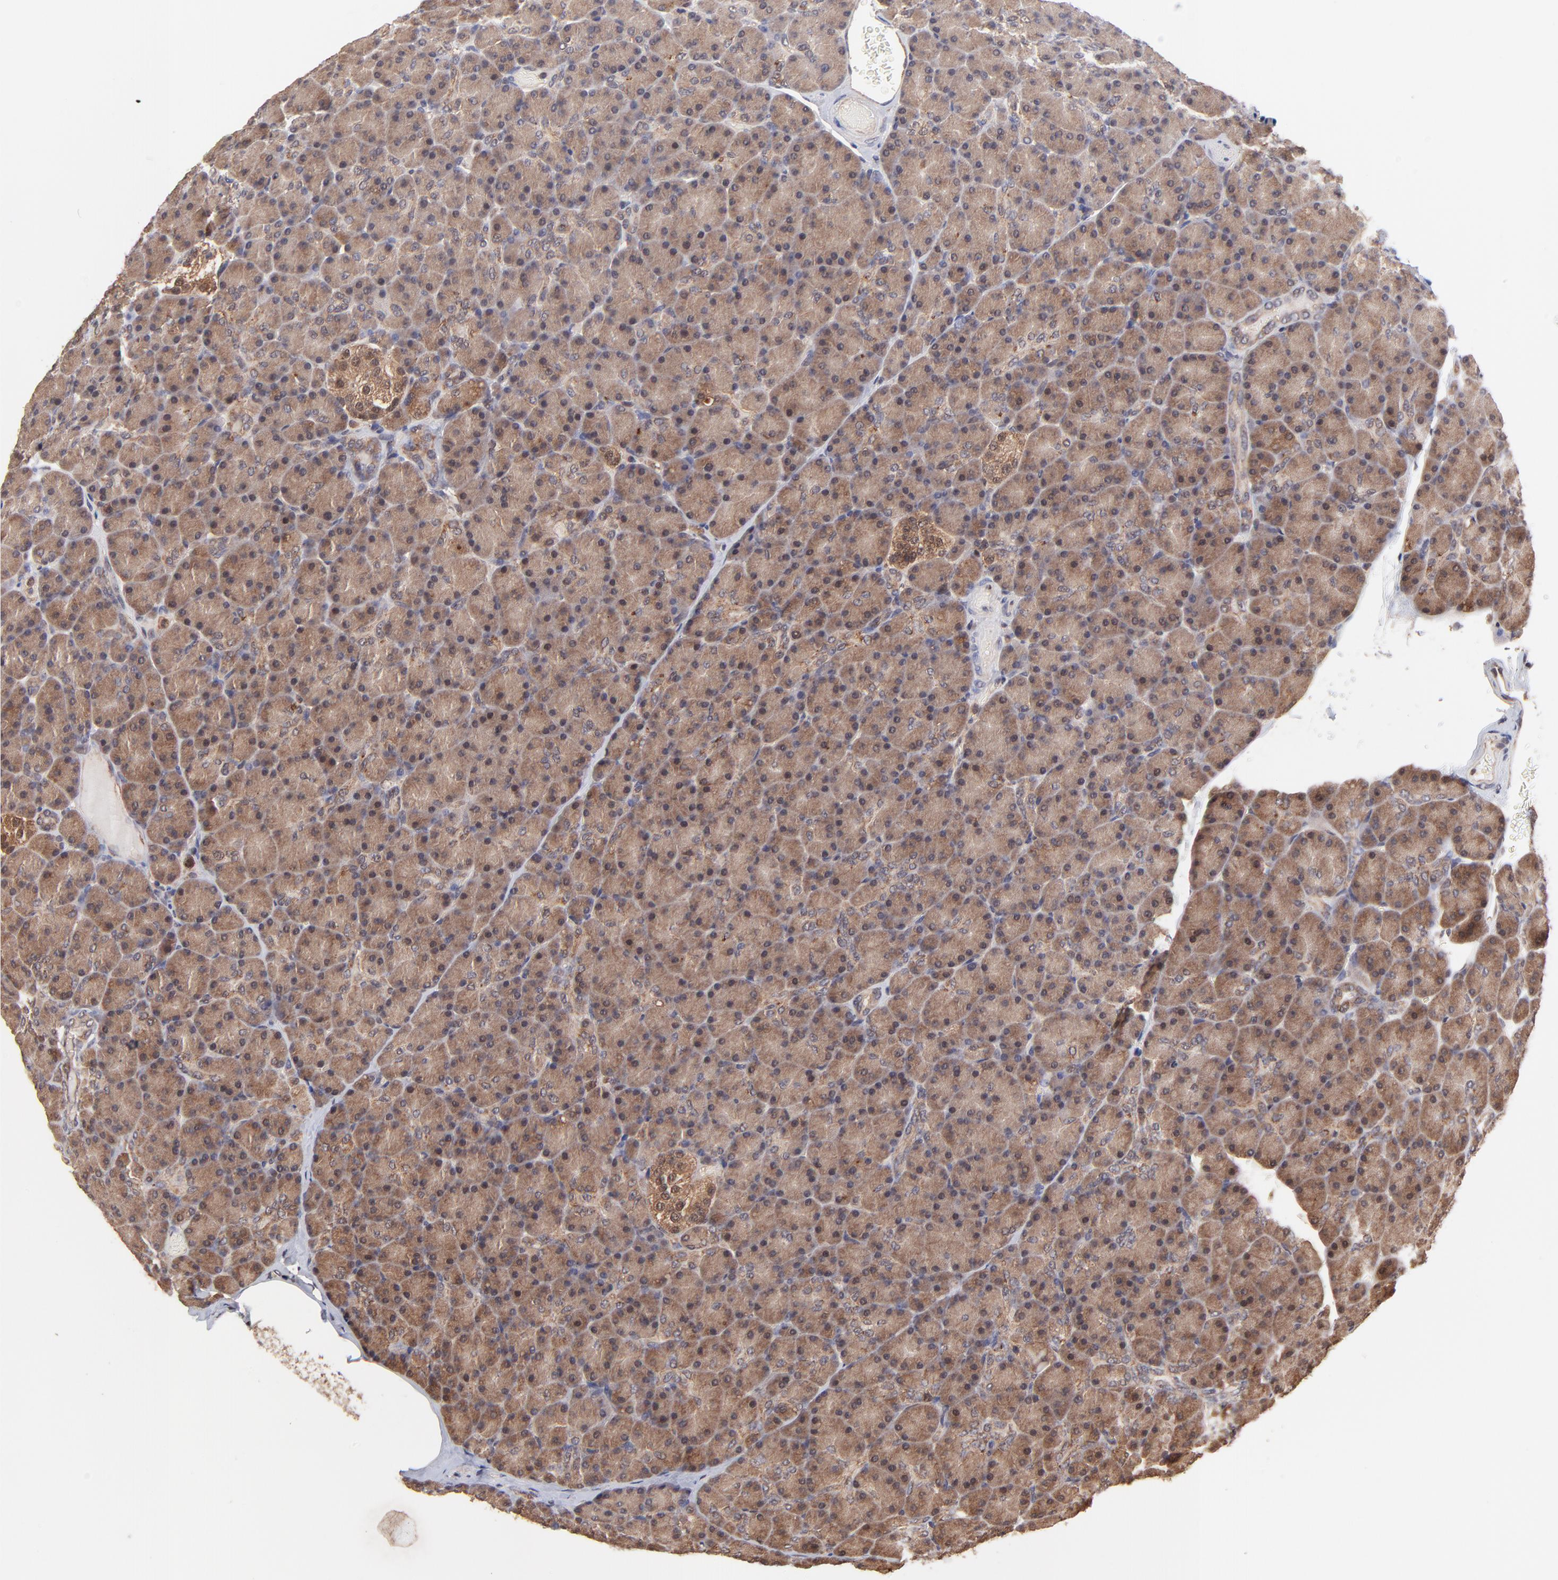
{"staining": {"intensity": "strong", "quantity": ">75%", "location": "cytoplasmic/membranous"}, "tissue": "pancreas", "cell_type": "Exocrine glandular cells", "image_type": "normal", "snomed": [{"axis": "morphology", "description": "Normal tissue, NOS"}, {"axis": "topography", "description": "Pancreas"}], "caption": "IHC micrograph of normal human pancreas stained for a protein (brown), which demonstrates high levels of strong cytoplasmic/membranous staining in approximately >75% of exocrine glandular cells.", "gene": "PSMA6", "patient": {"sex": "female", "age": 43}}